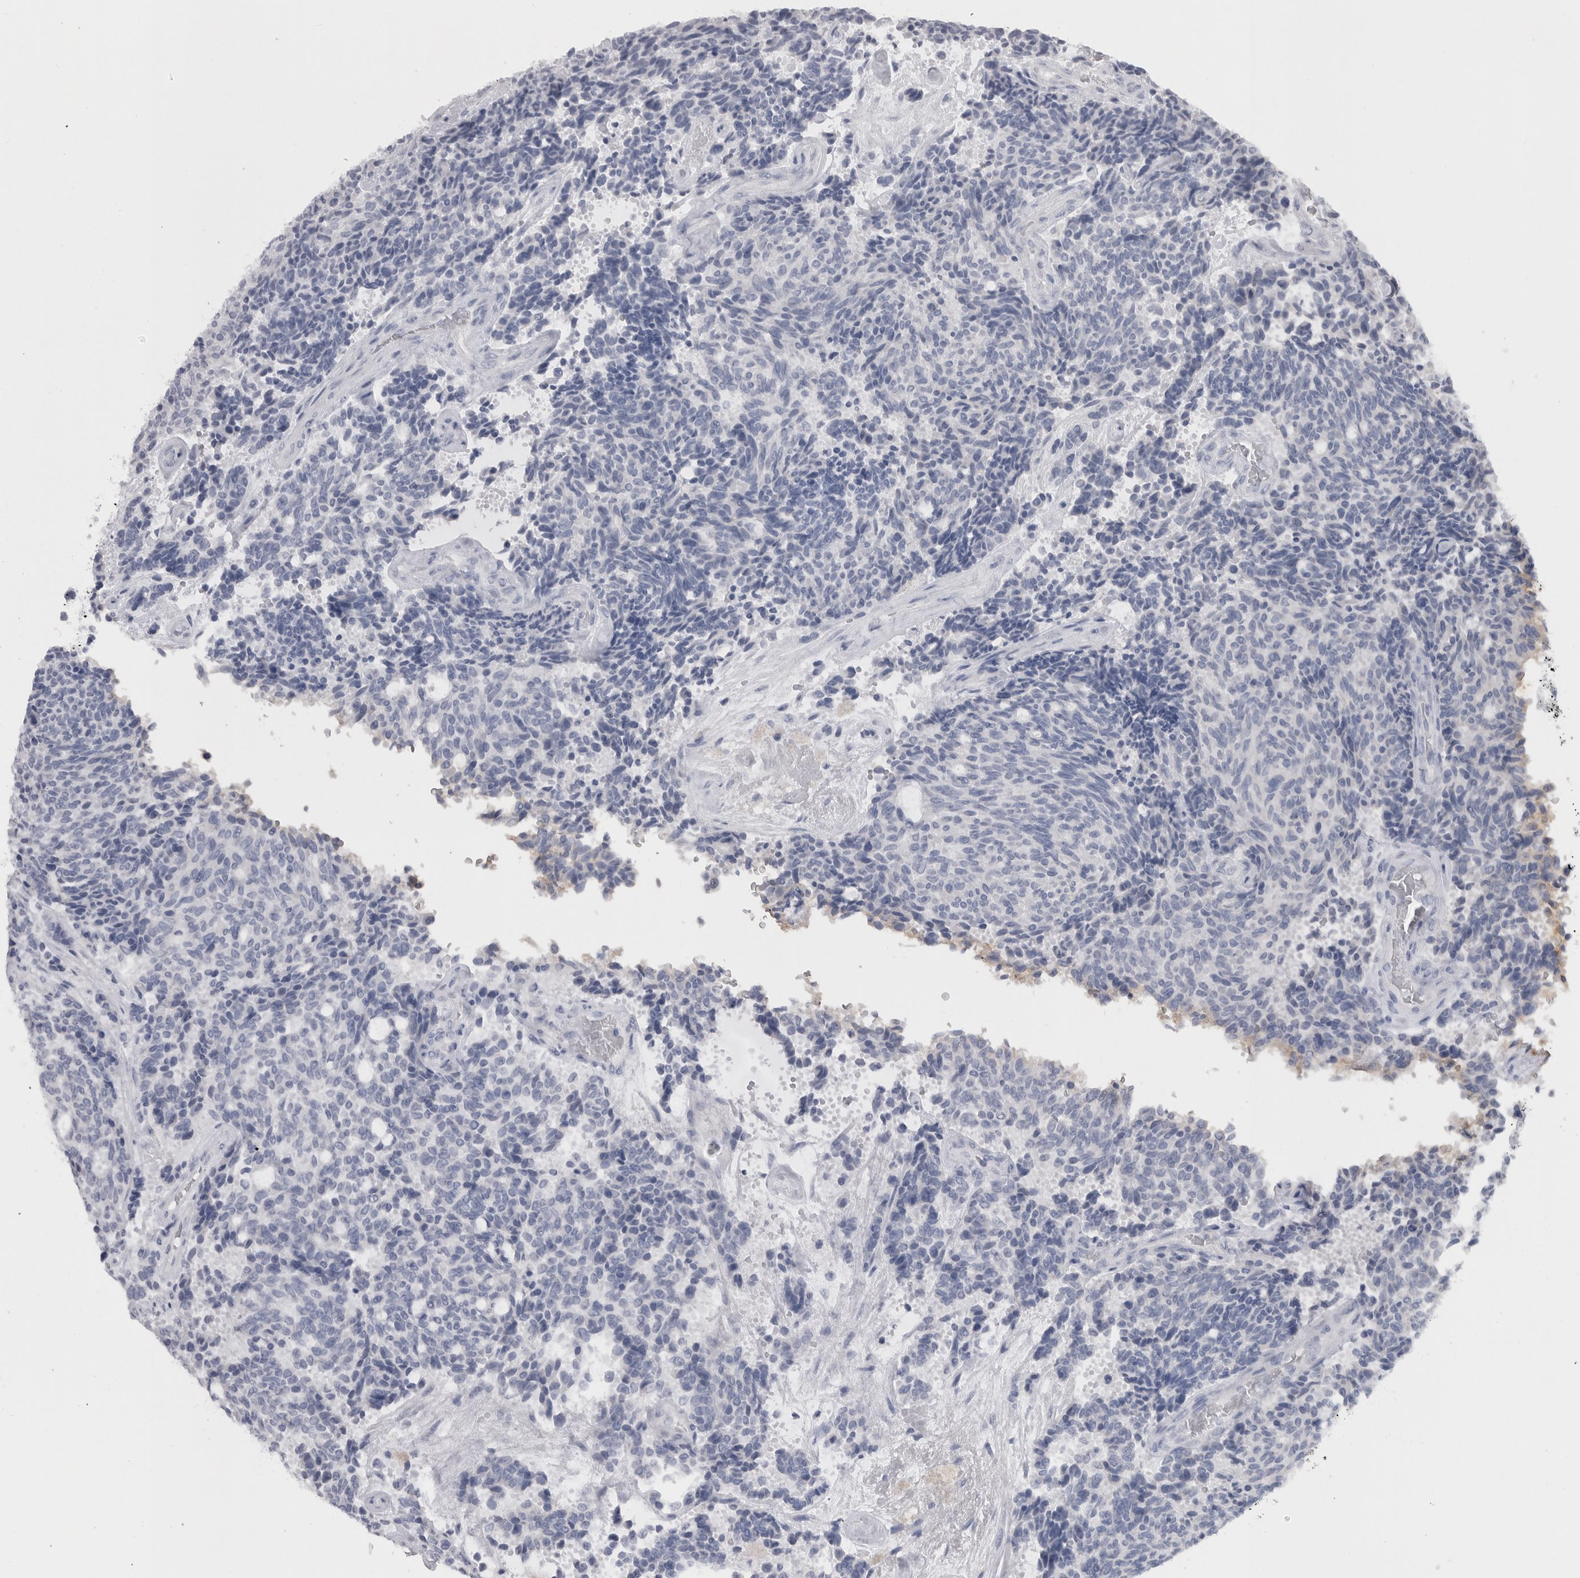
{"staining": {"intensity": "negative", "quantity": "none", "location": "none"}, "tissue": "carcinoid", "cell_type": "Tumor cells", "image_type": "cancer", "snomed": [{"axis": "morphology", "description": "Carcinoid, malignant, NOS"}, {"axis": "topography", "description": "Pancreas"}], "caption": "Immunohistochemistry (IHC) image of human carcinoid (malignant) stained for a protein (brown), which shows no positivity in tumor cells. (Brightfield microscopy of DAB IHC at high magnification).", "gene": "MSMB", "patient": {"sex": "female", "age": 54}}